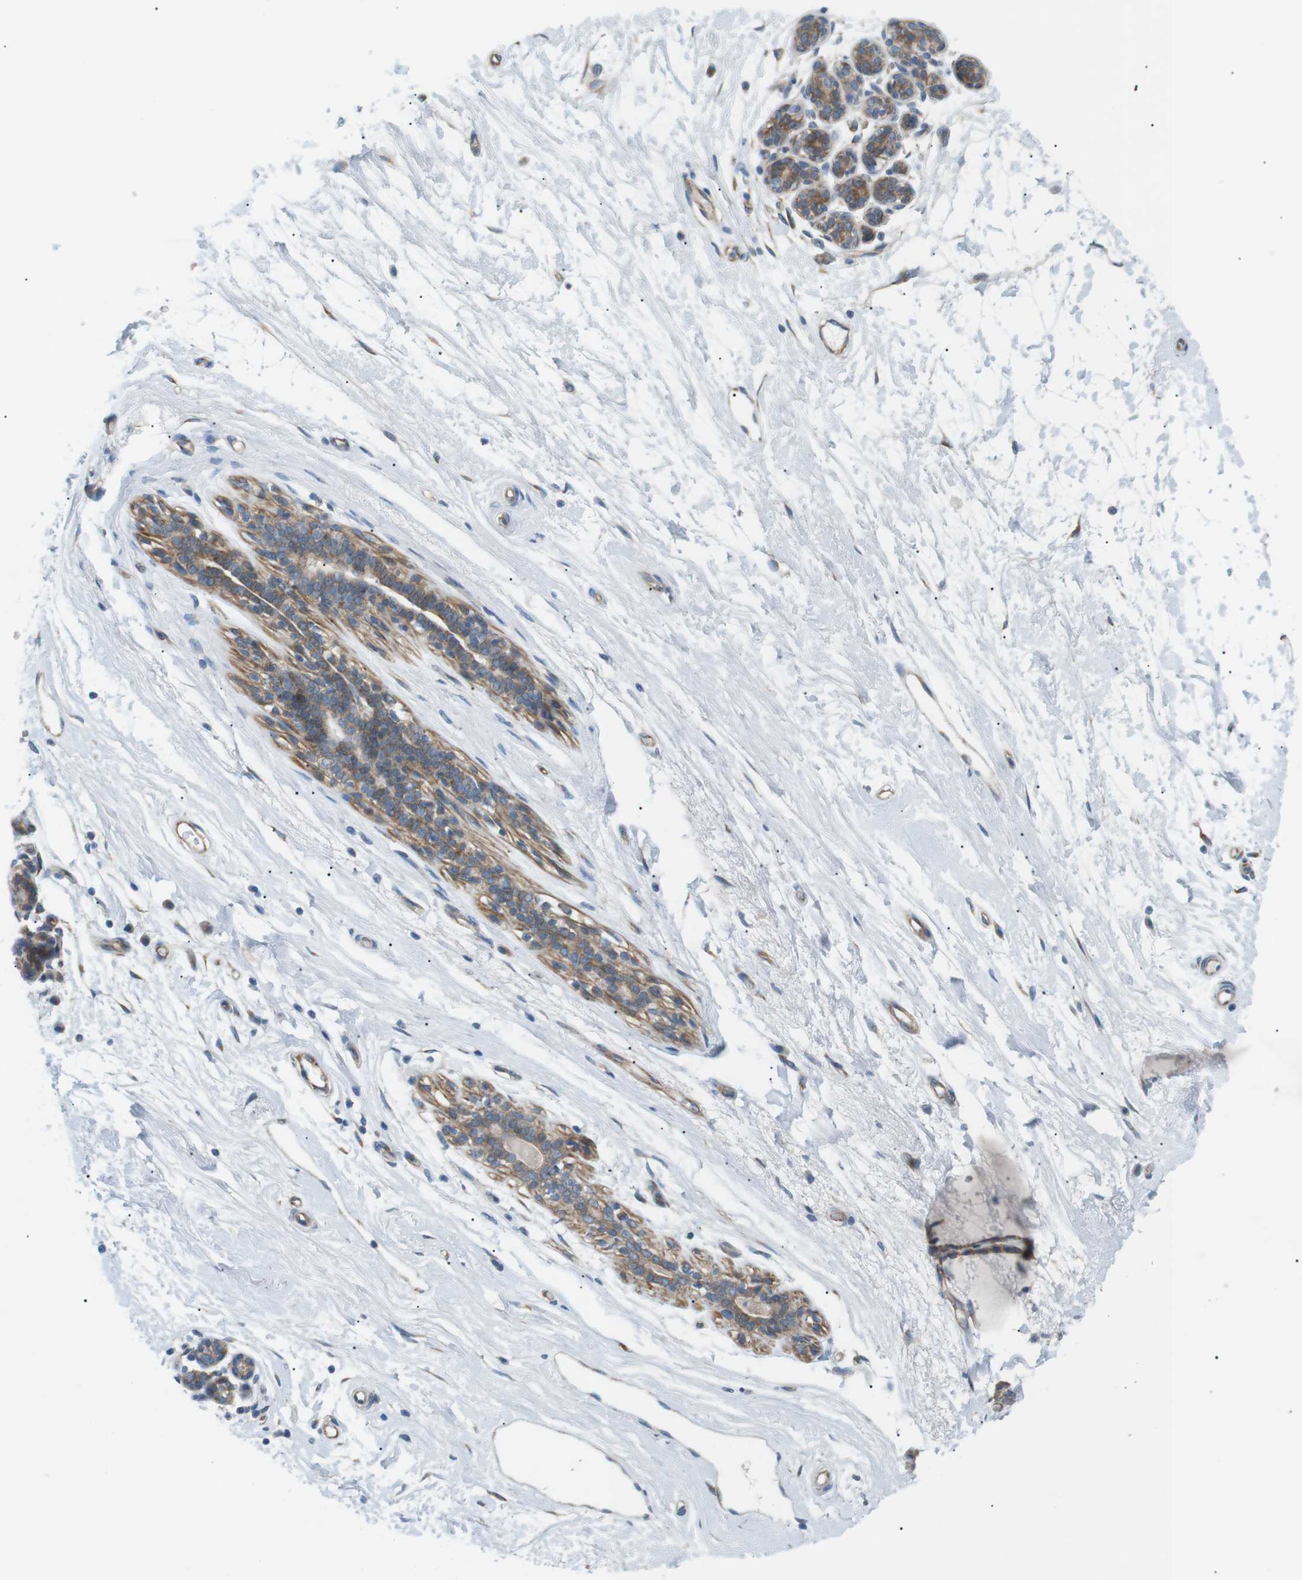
{"staining": {"intensity": "negative", "quantity": "none", "location": "none"}, "tissue": "breast", "cell_type": "Adipocytes", "image_type": "normal", "snomed": [{"axis": "morphology", "description": "Normal tissue, NOS"}, {"axis": "morphology", "description": "Lobular carcinoma"}, {"axis": "topography", "description": "Breast"}], "caption": "DAB immunohistochemical staining of normal breast shows no significant staining in adipocytes.", "gene": "MTARC2", "patient": {"sex": "female", "age": 59}}